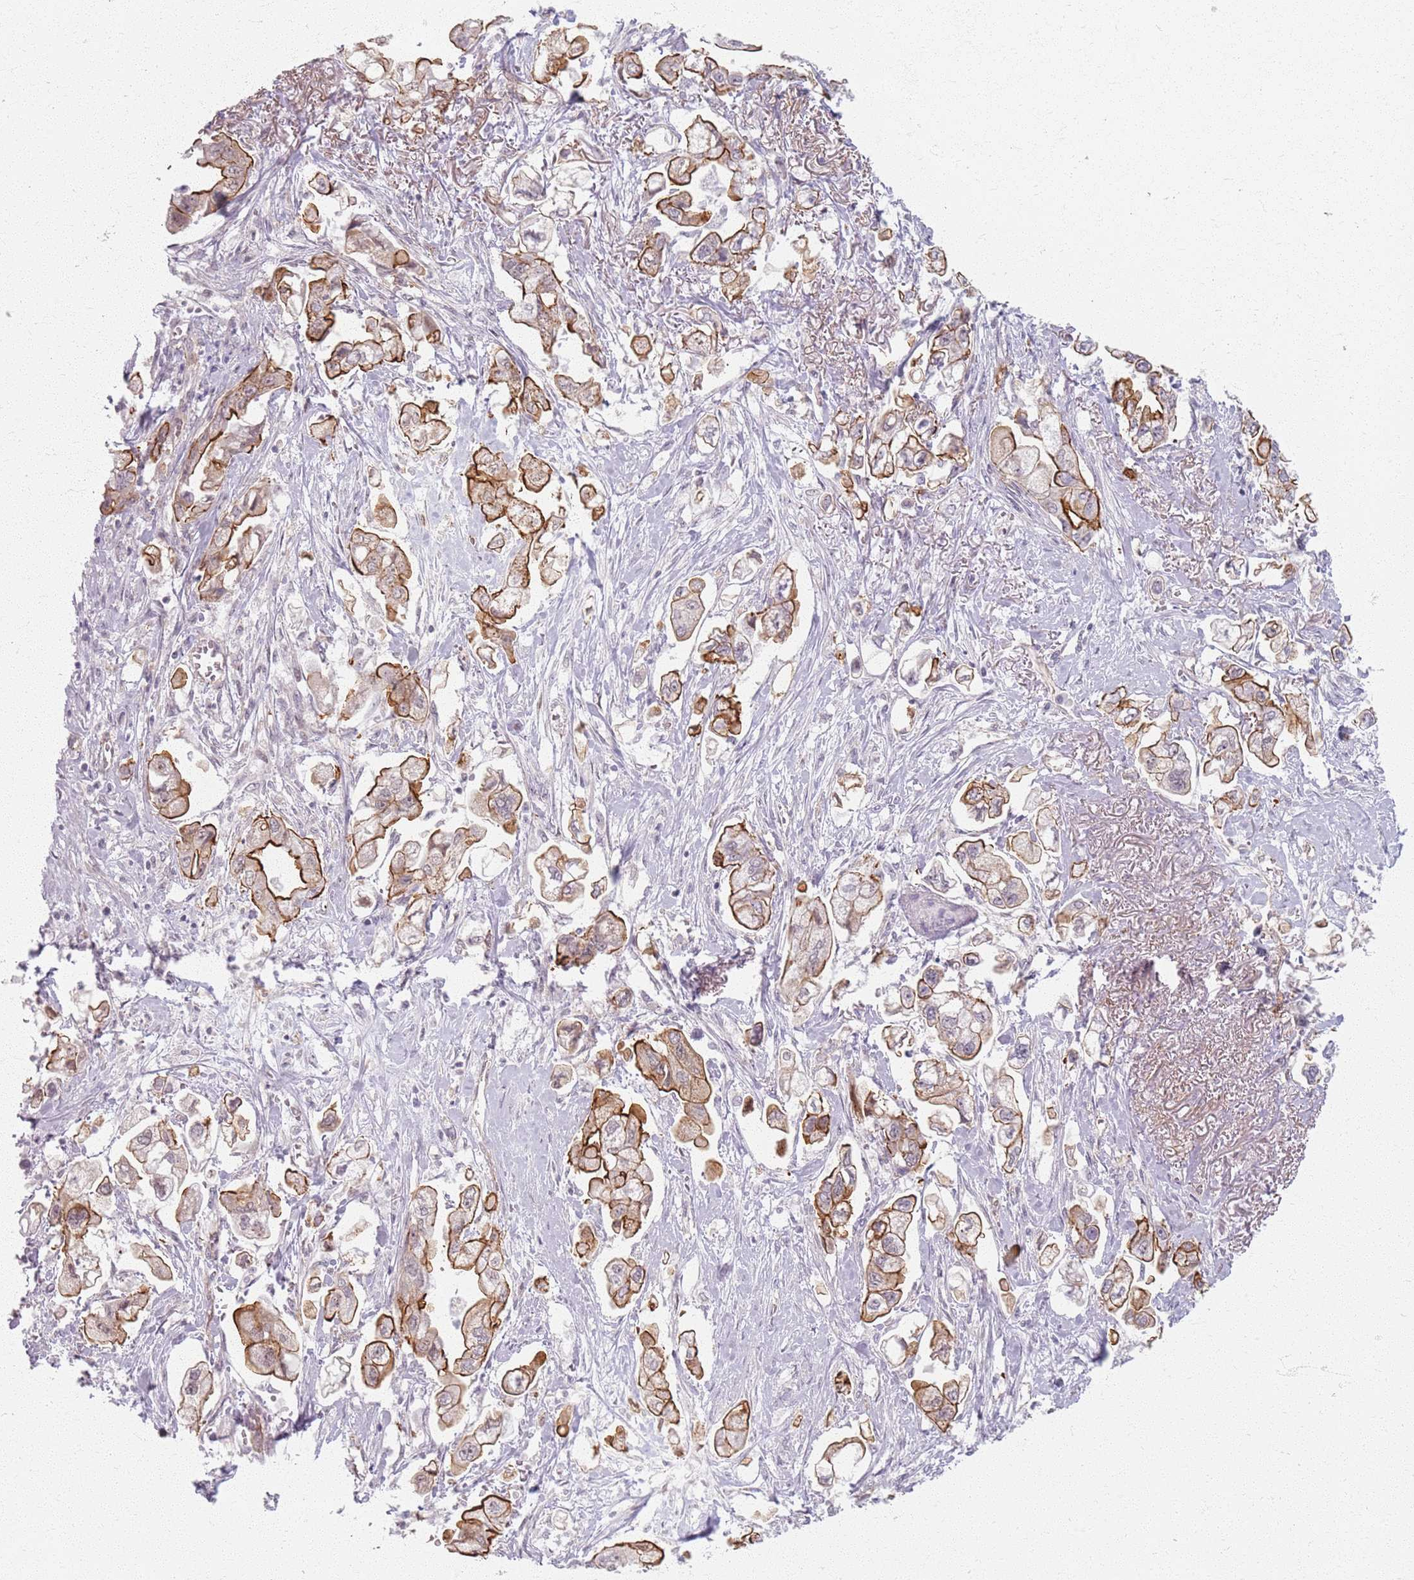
{"staining": {"intensity": "strong", "quantity": ">75%", "location": "cytoplasmic/membranous"}, "tissue": "stomach cancer", "cell_type": "Tumor cells", "image_type": "cancer", "snomed": [{"axis": "morphology", "description": "Adenocarcinoma, NOS"}, {"axis": "topography", "description": "Stomach"}], "caption": "Strong cytoplasmic/membranous staining for a protein is appreciated in about >75% of tumor cells of stomach cancer using IHC.", "gene": "KCNA5", "patient": {"sex": "male", "age": 62}}